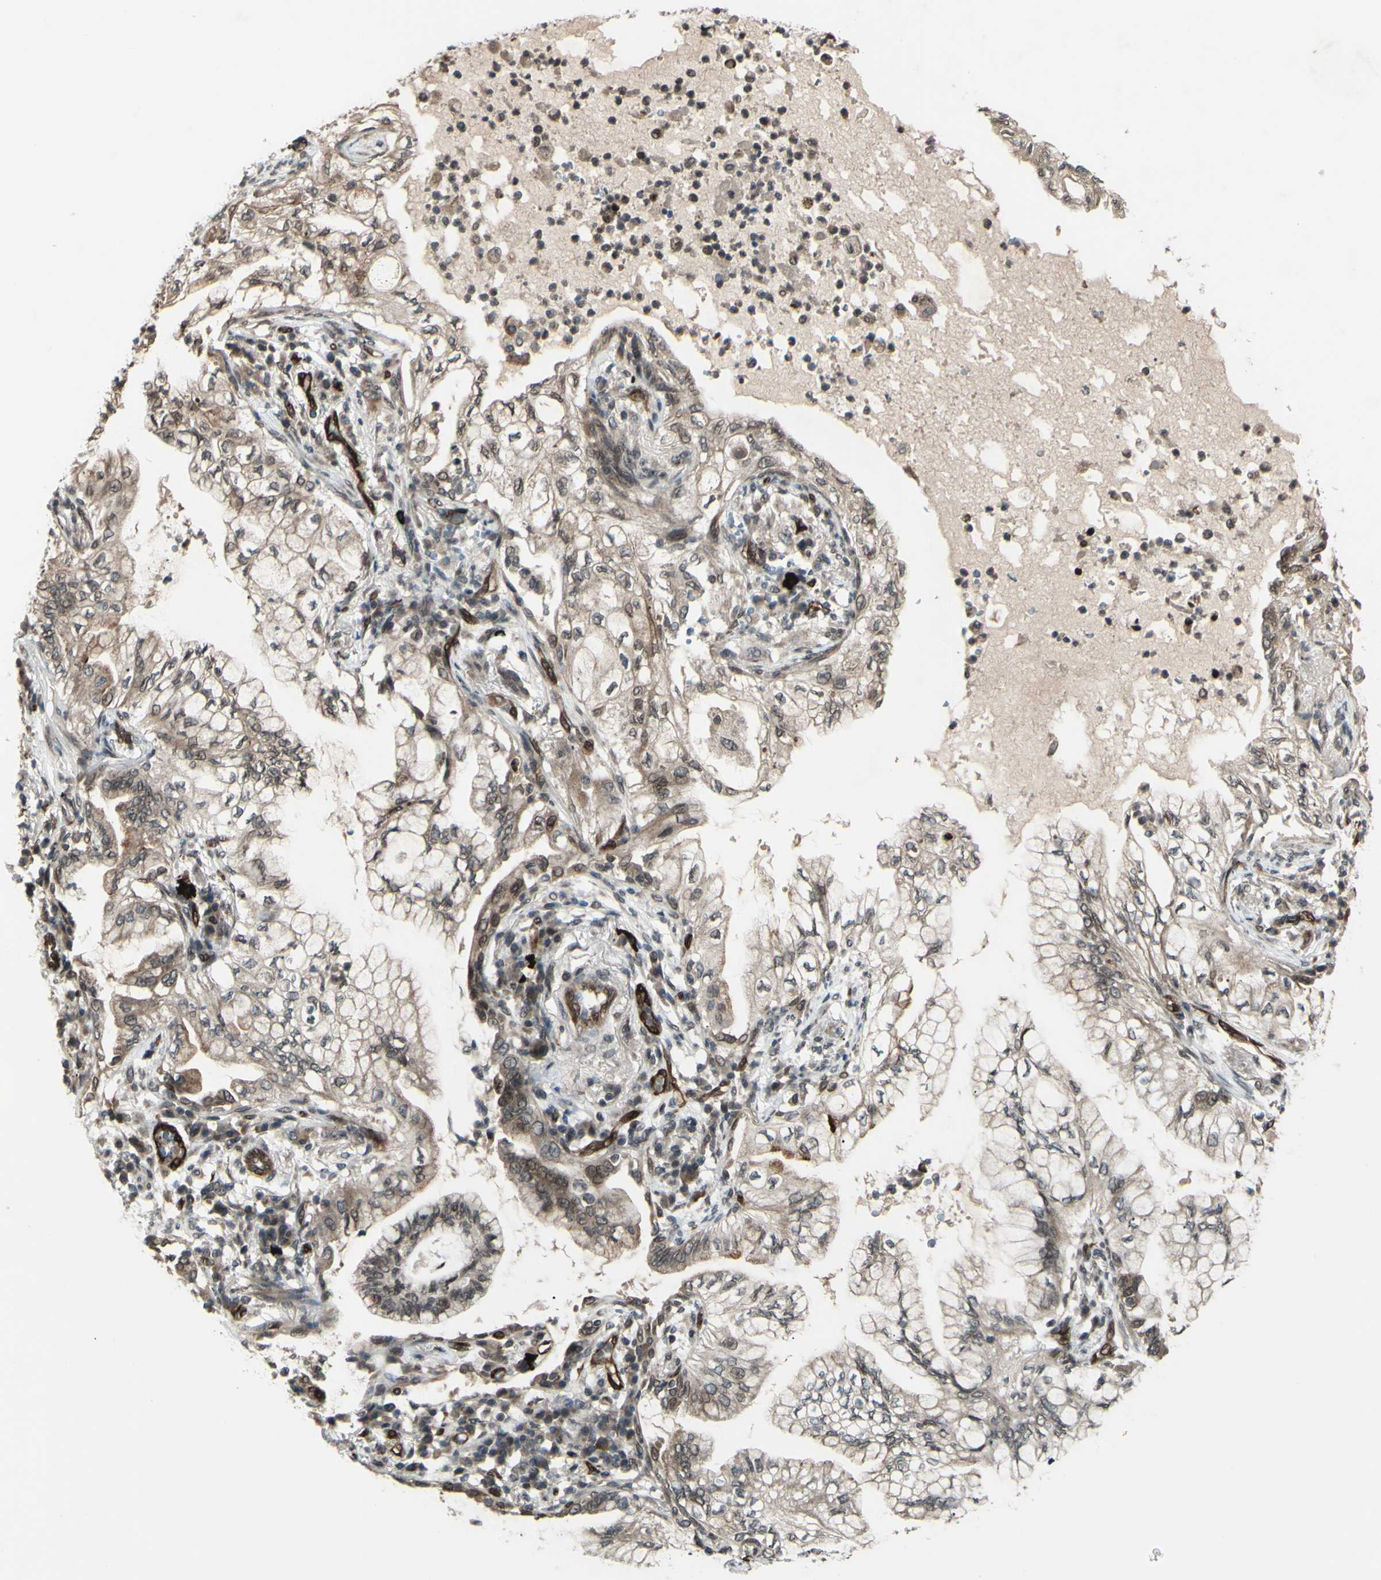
{"staining": {"intensity": "weak", "quantity": ">75%", "location": "cytoplasmic/membranous,nuclear"}, "tissue": "lung cancer", "cell_type": "Tumor cells", "image_type": "cancer", "snomed": [{"axis": "morphology", "description": "Adenocarcinoma, NOS"}, {"axis": "topography", "description": "Lung"}], "caption": "Tumor cells display weak cytoplasmic/membranous and nuclear positivity in about >75% of cells in adenocarcinoma (lung).", "gene": "MLF2", "patient": {"sex": "female", "age": 70}}